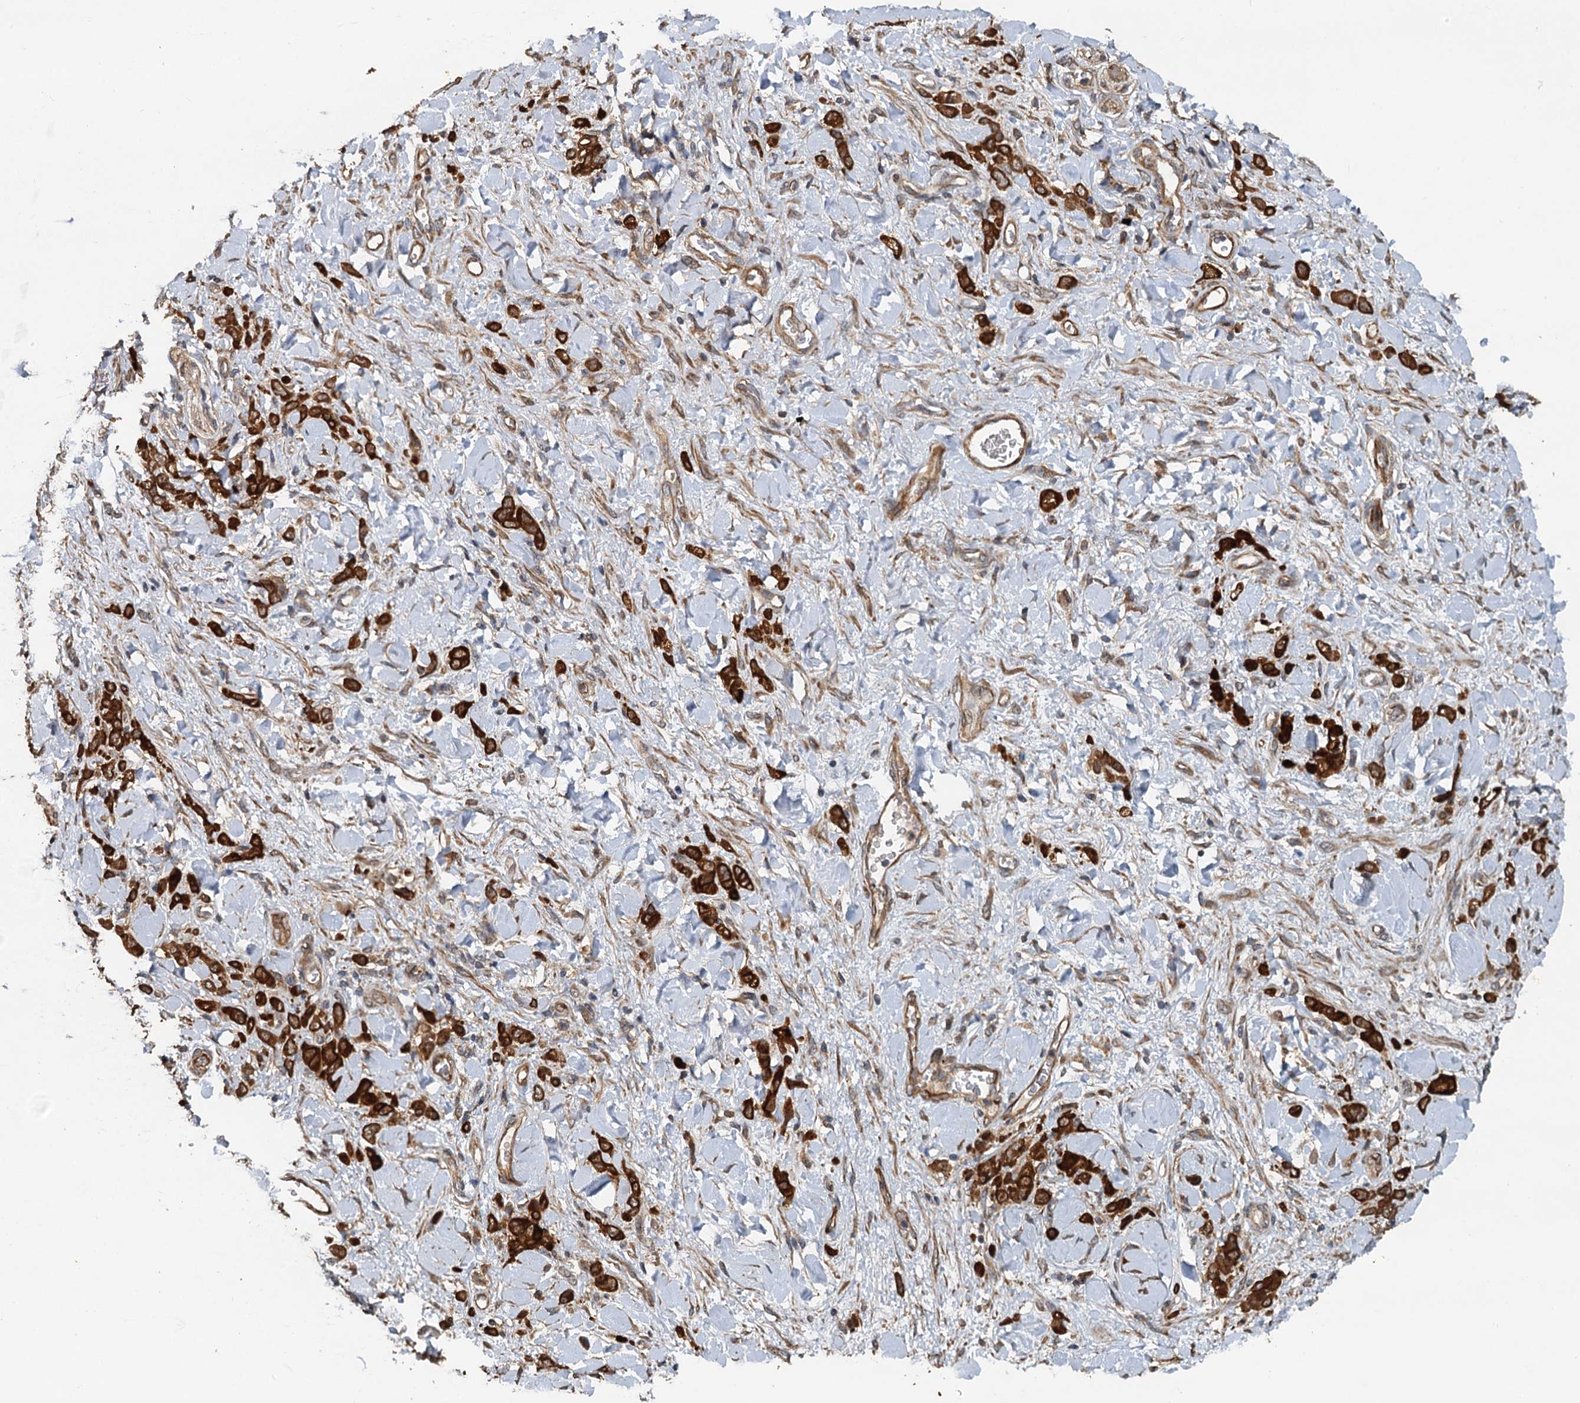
{"staining": {"intensity": "strong", "quantity": ">75%", "location": "cytoplasmic/membranous"}, "tissue": "stomach cancer", "cell_type": "Tumor cells", "image_type": "cancer", "snomed": [{"axis": "morphology", "description": "Normal tissue, NOS"}, {"axis": "morphology", "description": "Adenocarcinoma, NOS"}, {"axis": "topography", "description": "Stomach"}], "caption": "Adenocarcinoma (stomach) tissue displays strong cytoplasmic/membranous staining in approximately >75% of tumor cells, visualized by immunohistochemistry.", "gene": "LRRK2", "patient": {"sex": "male", "age": 82}}